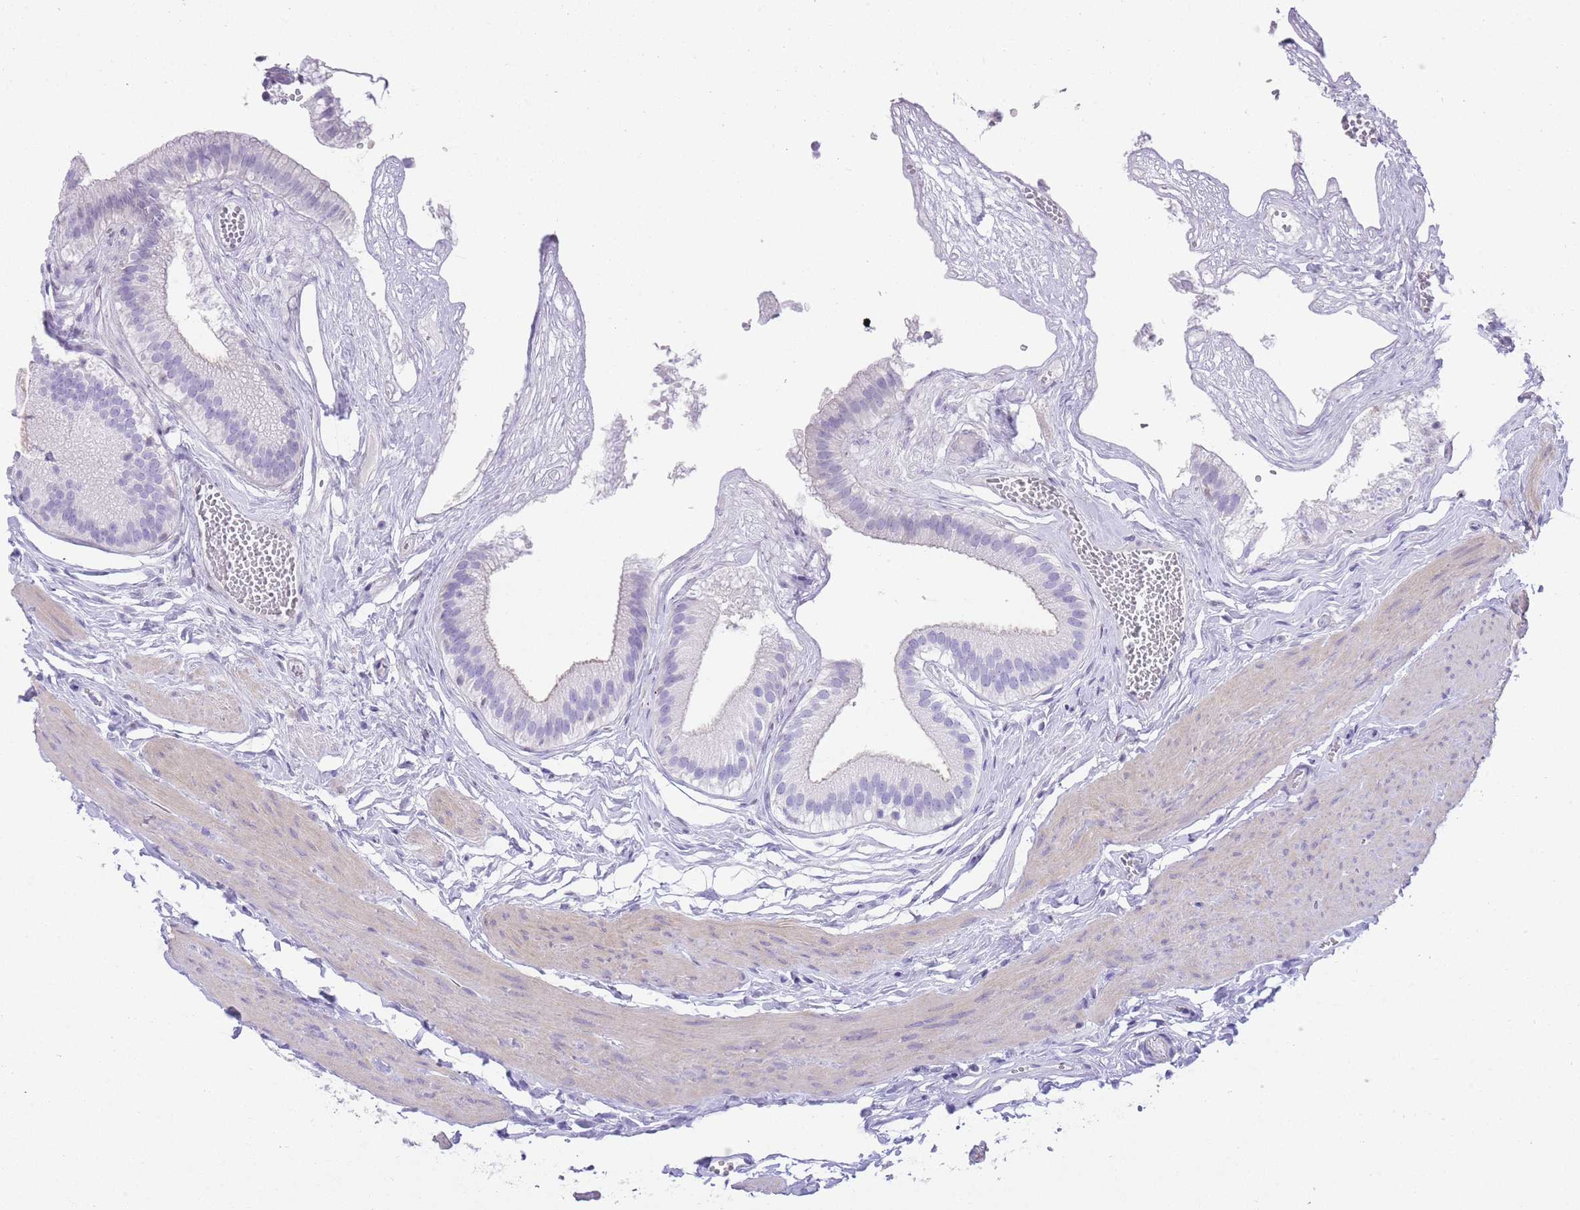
{"staining": {"intensity": "negative", "quantity": "none", "location": "none"}, "tissue": "gallbladder", "cell_type": "Glandular cells", "image_type": "normal", "snomed": [{"axis": "morphology", "description": "Normal tissue, NOS"}, {"axis": "topography", "description": "Gallbladder"}], "caption": "Gallbladder stained for a protein using IHC demonstrates no staining glandular cells.", "gene": "OR11H12", "patient": {"sex": "female", "age": 54}}